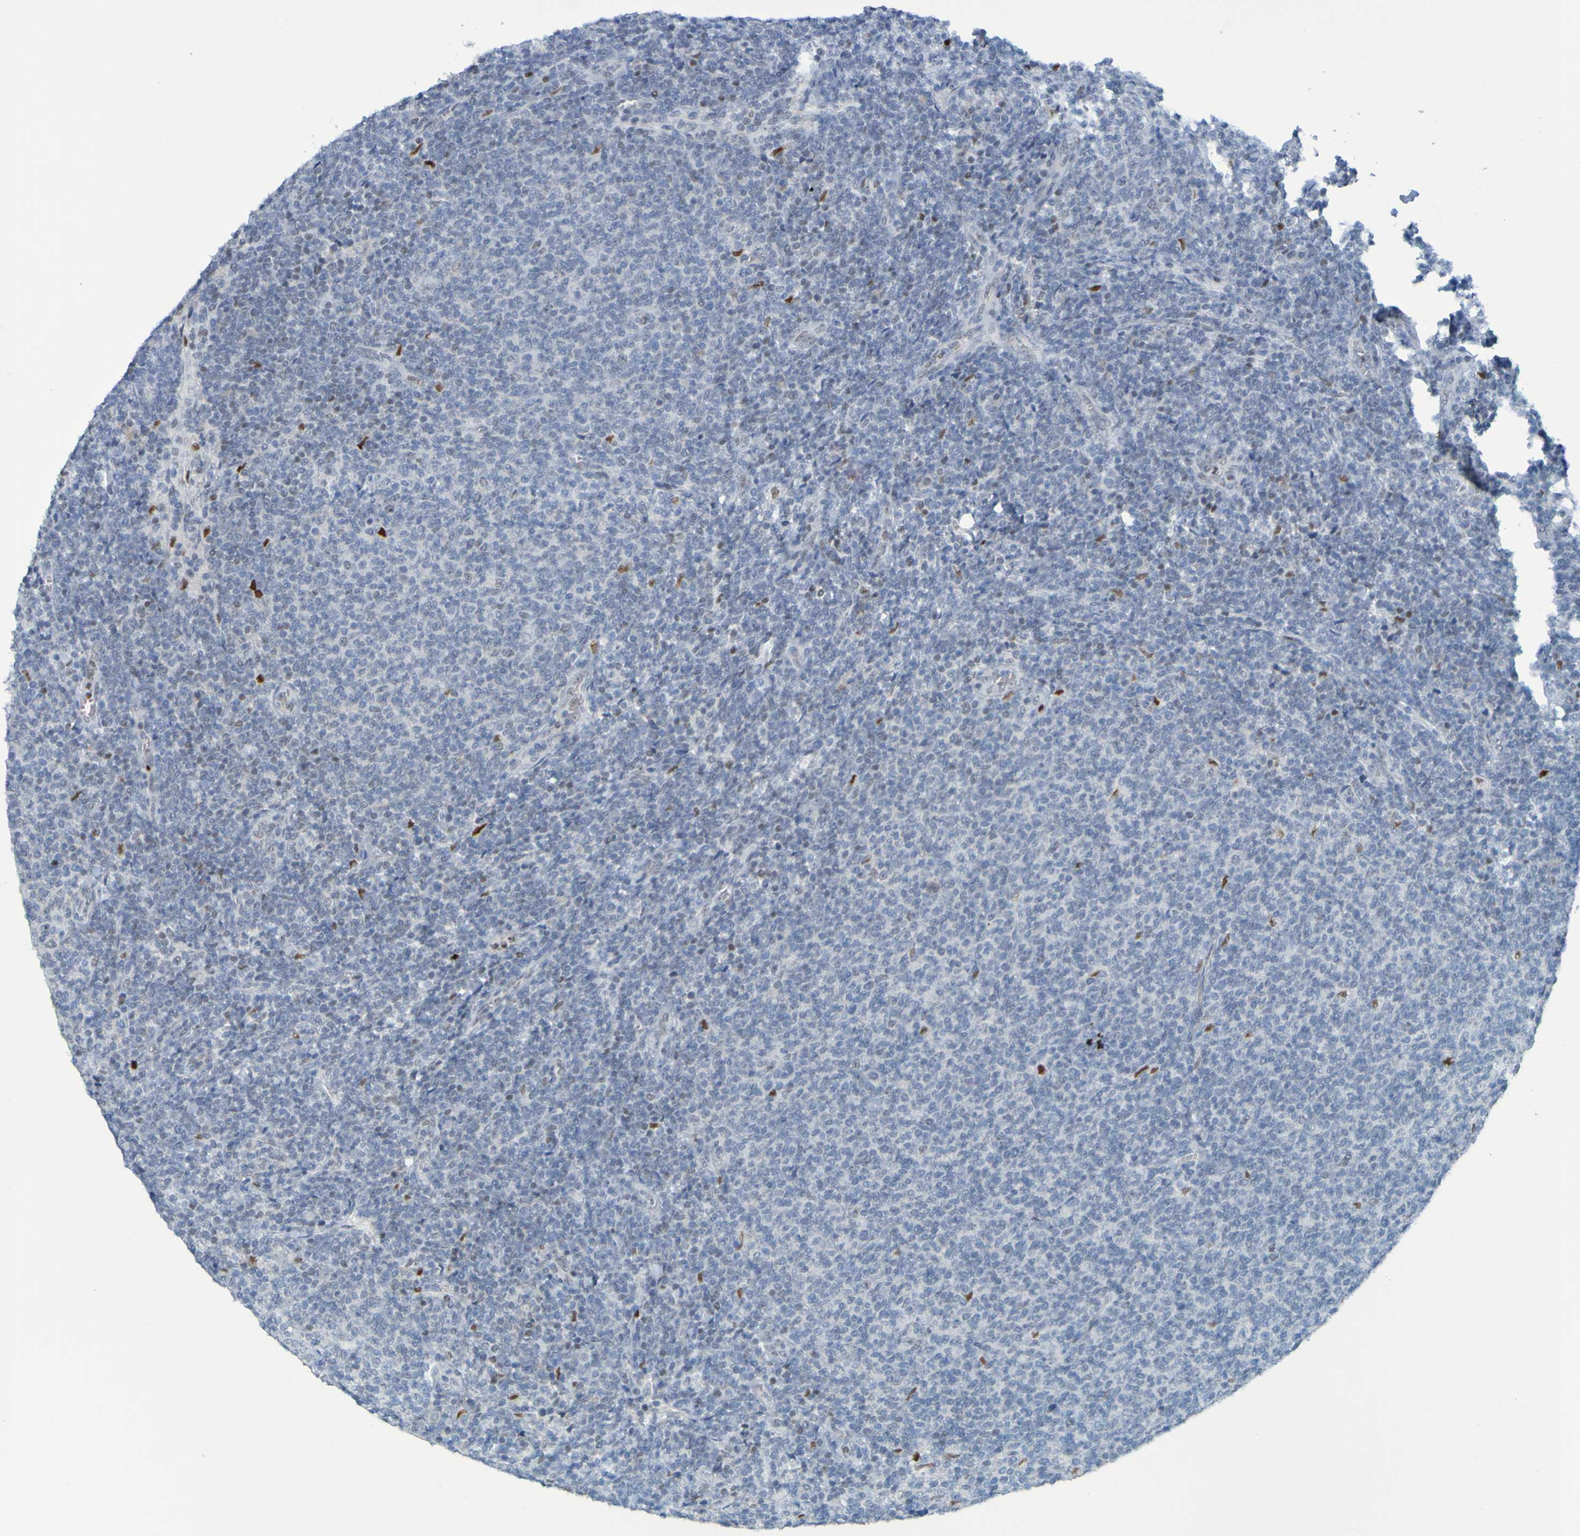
{"staining": {"intensity": "negative", "quantity": "none", "location": "none"}, "tissue": "lymphoma", "cell_type": "Tumor cells", "image_type": "cancer", "snomed": [{"axis": "morphology", "description": "Malignant lymphoma, non-Hodgkin's type, Low grade"}, {"axis": "topography", "description": "Lymph node"}], "caption": "Lymphoma was stained to show a protein in brown. There is no significant positivity in tumor cells.", "gene": "USP36", "patient": {"sex": "male", "age": 66}}